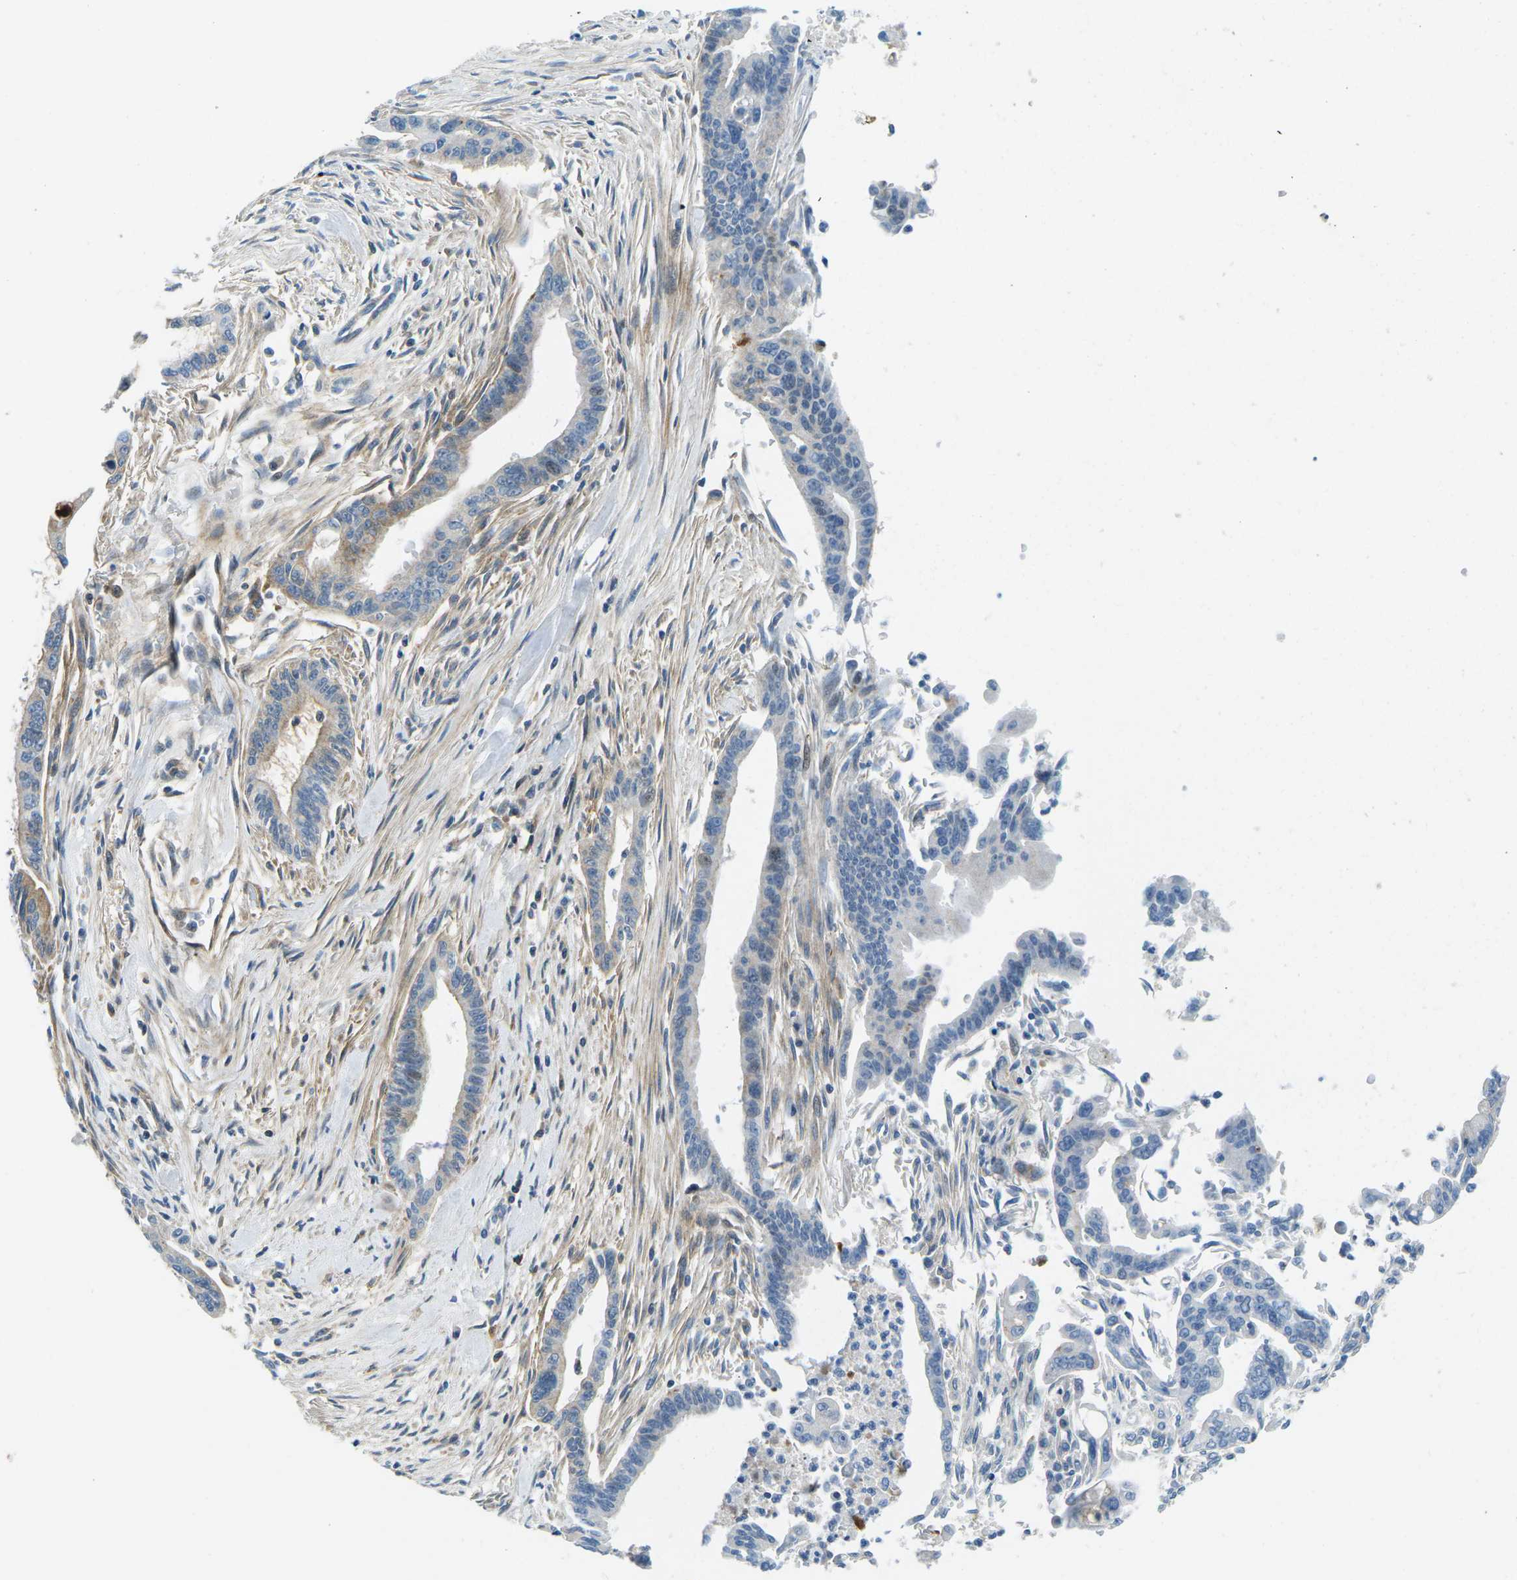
{"staining": {"intensity": "weak", "quantity": "<25%", "location": "cytoplasmic/membranous"}, "tissue": "pancreatic cancer", "cell_type": "Tumor cells", "image_type": "cancer", "snomed": [{"axis": "morphology", "description": "Adenocarcinoma, NOS"}, {"axis": "topography", "description": "Pancreas"}], "caption": "Tumor cells show no significant protein positivity in pancreatic cancer (adenocarcinoma).", "gene": "CFB", "patient": {"sex": "male", "age": 70}}